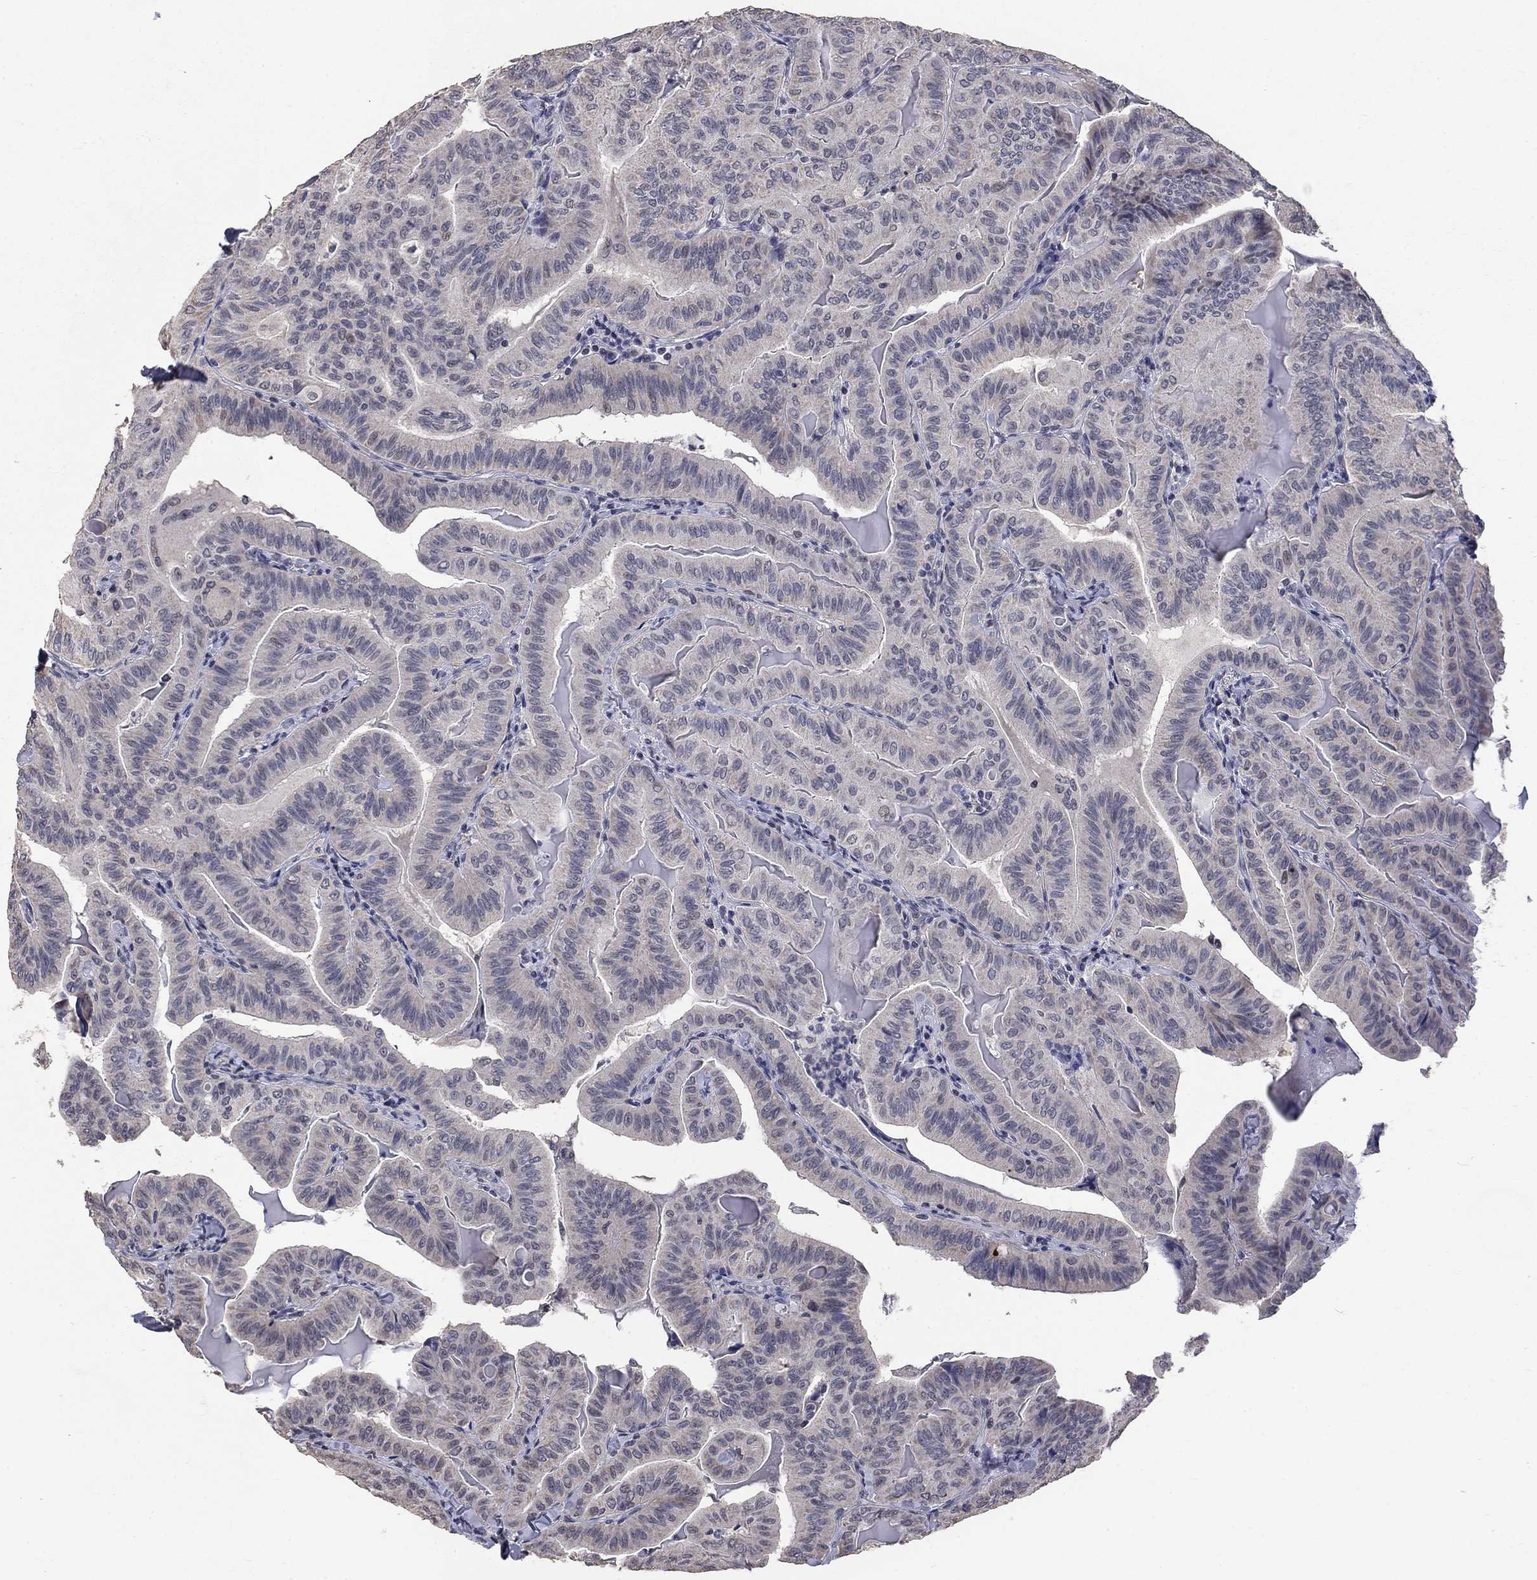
{"staining": {"intensity": "negative", "quantity": "none", "location": "none"}, "tissue": "thyroid cancer", "cell_type": "Tumor cells", "image_type": "cancer", "snomed": [{"axis": "morphology", "description": "Papillary adenocarcinoma, NOS"}, {"axis": "topography", "description": "Thyroid gland"}], "caption": "Thyroid cancer (papillary adenocarcinoma) stained for a protein using immunohistochemistry shows no expression tumor cells.", "gene": "SPATA33", "patient": {"sex": "female", "age": 68}}